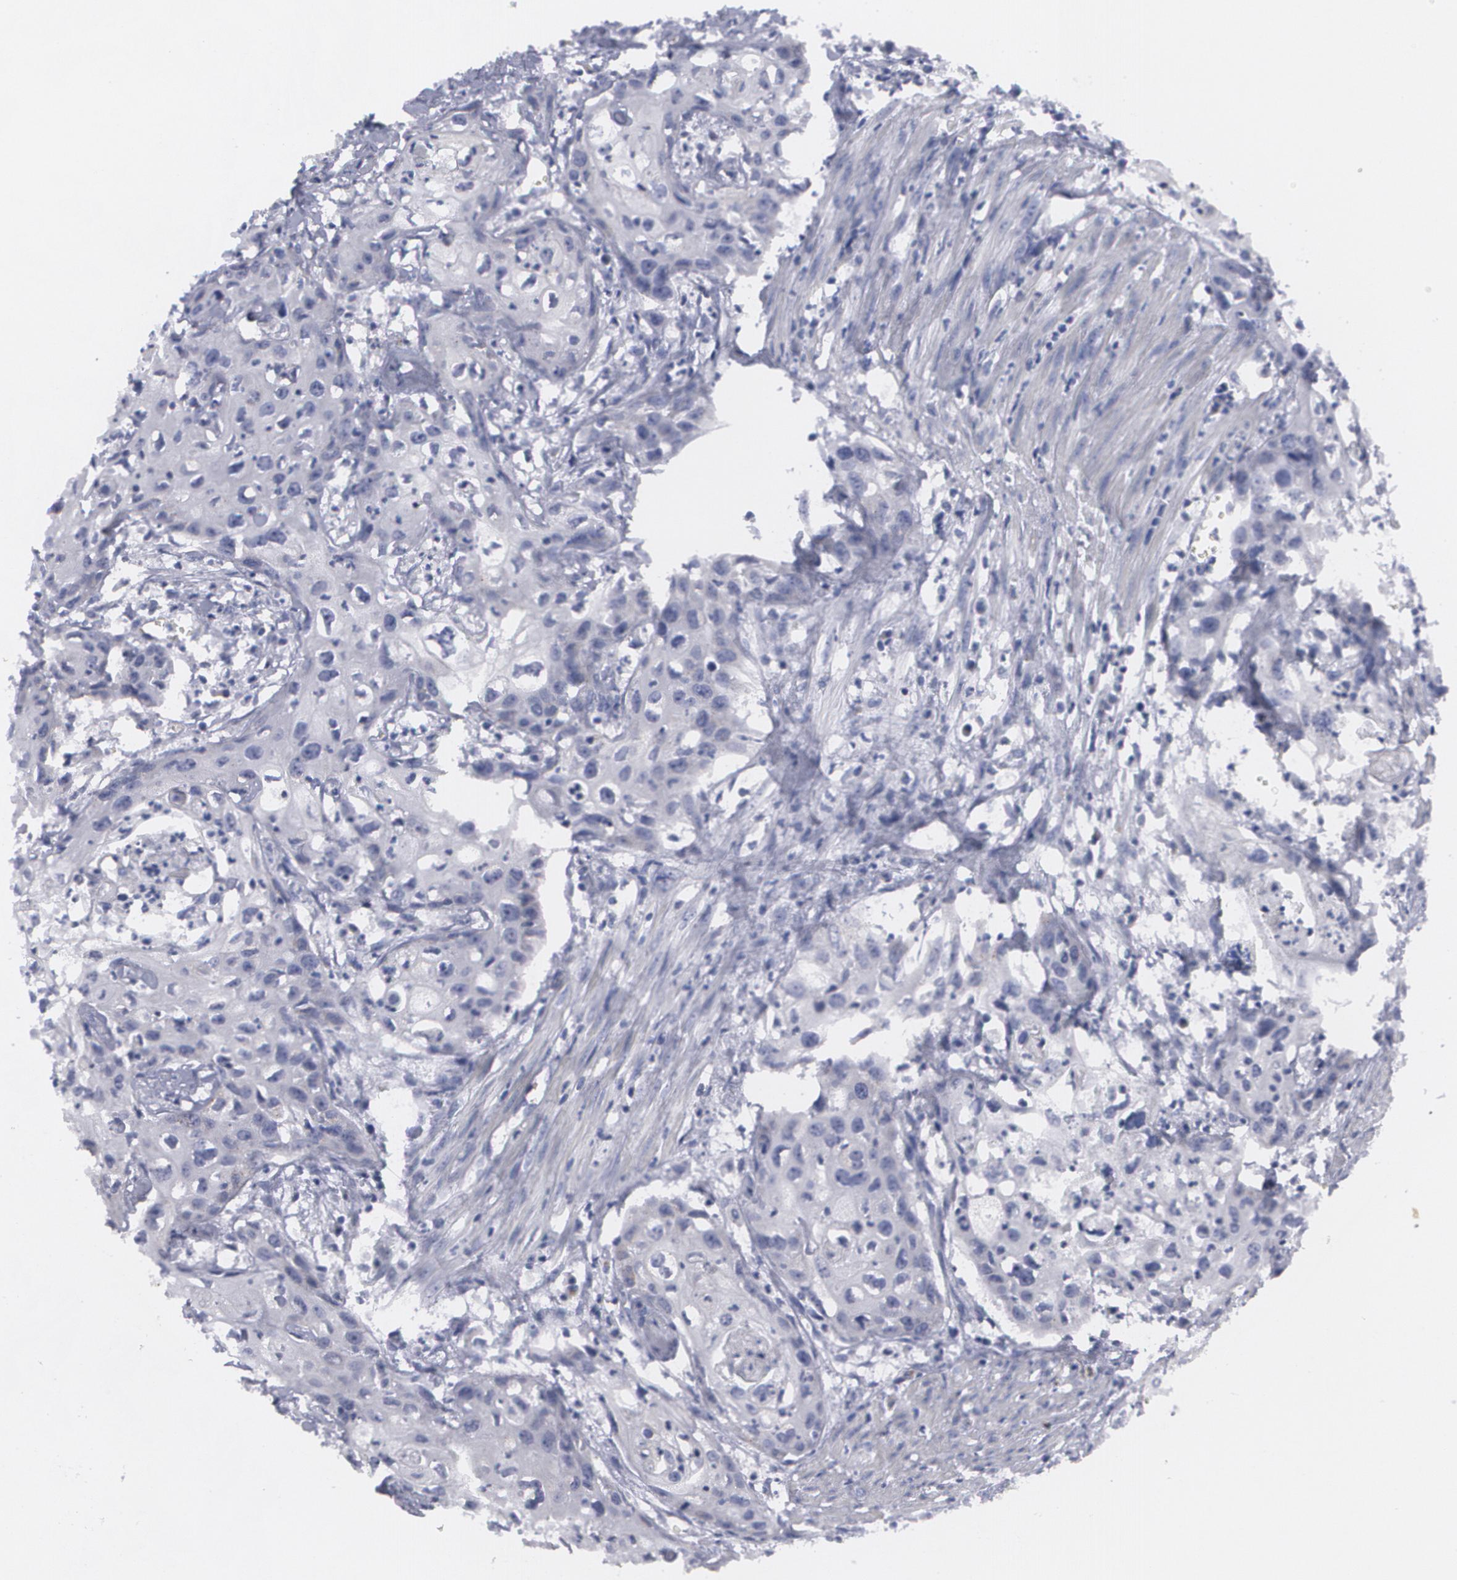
{"staining": {"intensity": "negative", "quantity": "none", "location": "none"}, "tissue": "urothelial cancer", "cell_type": "Tumor cells", "image_type": "cancer", "snomed": [{"axis": "morphology", "description": "Urothelial carcinoma, High grade"}, {"axis": "topography", "description": "Urinary bladder"}], "caption": "Micrograph shows no protein staining in tumor cells of high-grade urothelial carcinoma tissue.", "gene": "MBNL3", "patient": {"sex": "male", "age": 54}}